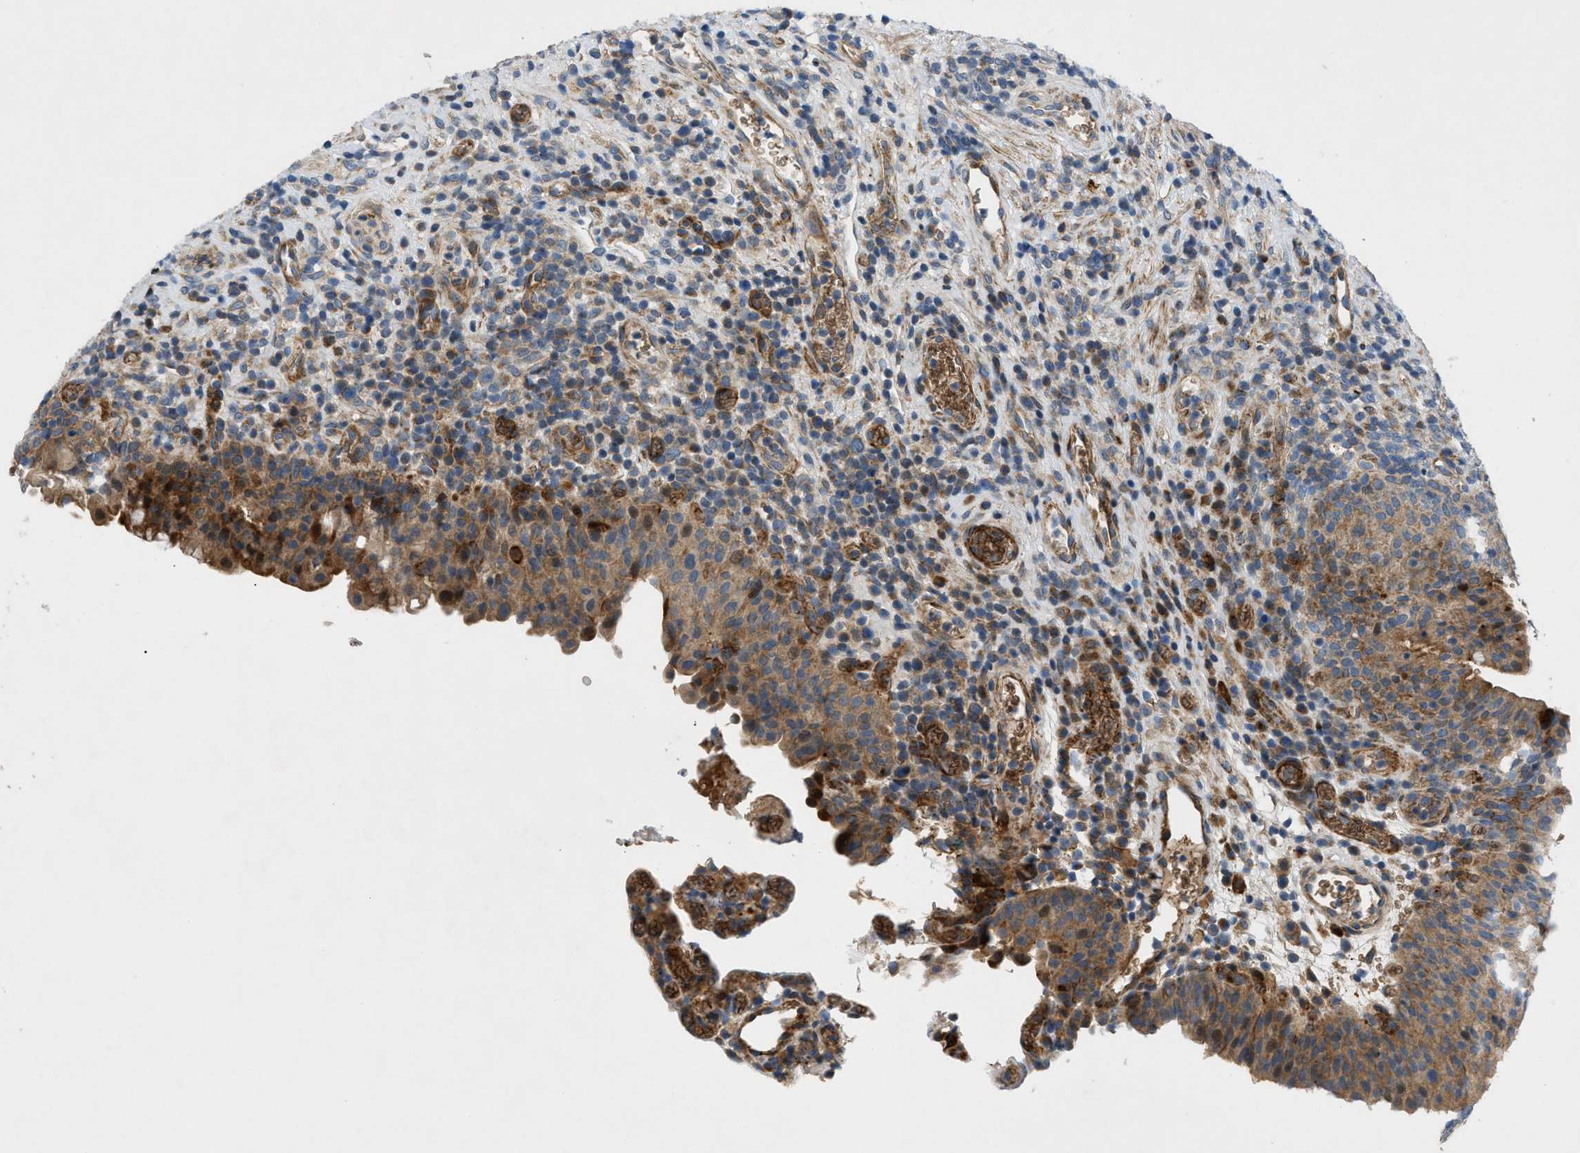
{"staining": {"intensity": "moderate", "quantity": ">75%", "location": "cytoplasmic/membranous"}, "tissue": "urothelial cancer", "cell_type": "Tumor cells", "image_type": "cancer", "snomed": [{"axis": "morphology", "description": "Urothelial carcinoma, Low grade"}, {"axis": "topography", "description": "Urinary bladder"}], "caption": "Tumor cells reveal medium levels of moderate cytoplasmic/membranous expression in approximately >75% of cells in urothelial carcinoma (low-grade).", "gene": "DHODH", "patient": {"sex": "female", "age": 75}}